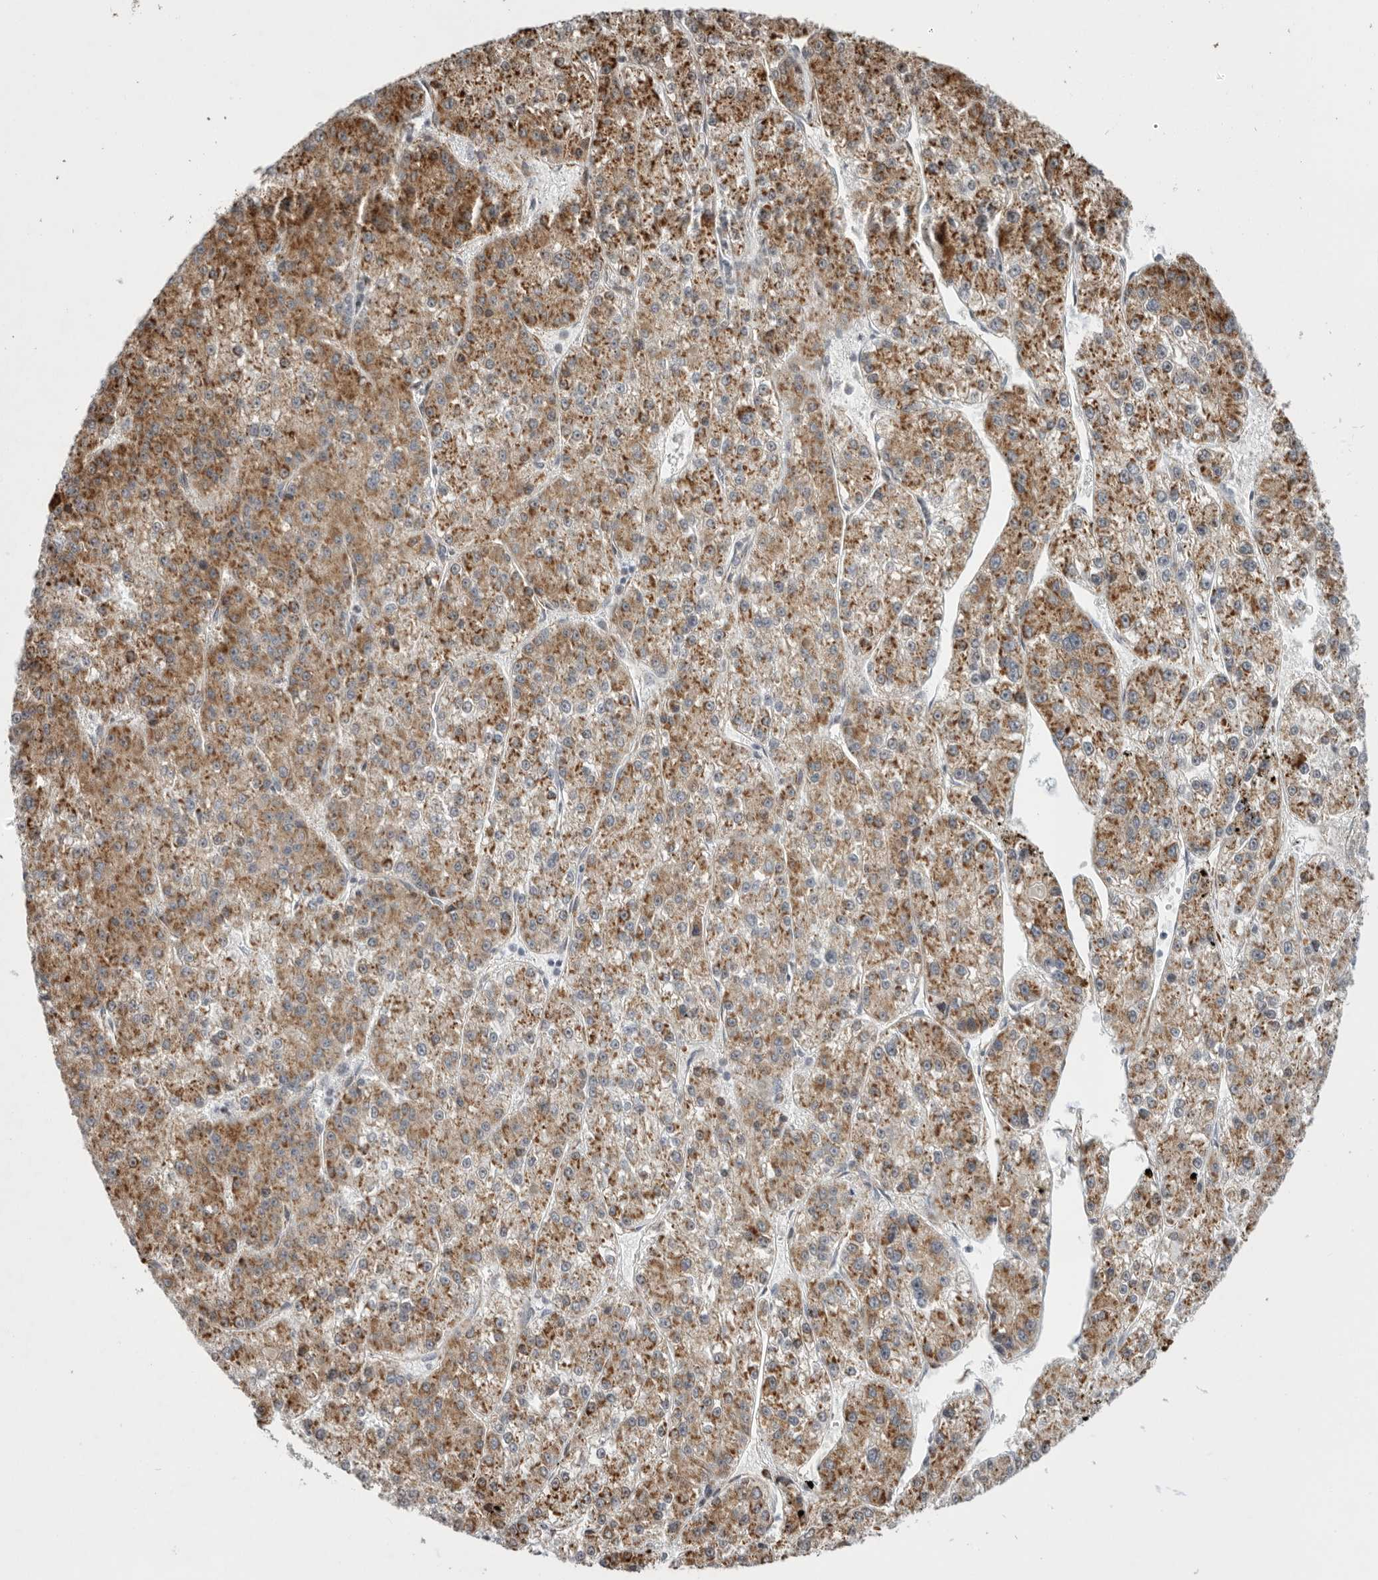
{"staining": {"intensity": "moderate", "quantity": ">75%", "location": "cytoplasmic/membranous"}, "tissue": "liver cancer", "cell_type": "Tumor cells", "image_type": "cancer", "snomed": [{"axis": "morphology", "description": "Carcinoma, Hepatocellular, NOS"}, {"axis": "topography", "description": "Liver"}], "caption": "High-magnification brightfield microscopy of liver hepatocellular carcinoma stained with DAB (3,3'-diaminobenzidine) (brown) and counterstained with hematoxylin (blue). tumor cells exhibit moderate cytoplasmic/membranous expression is appreciated in about>75% of cells.", "gene": "FZD3", "patient": {"sex": "female", "age": 73}}